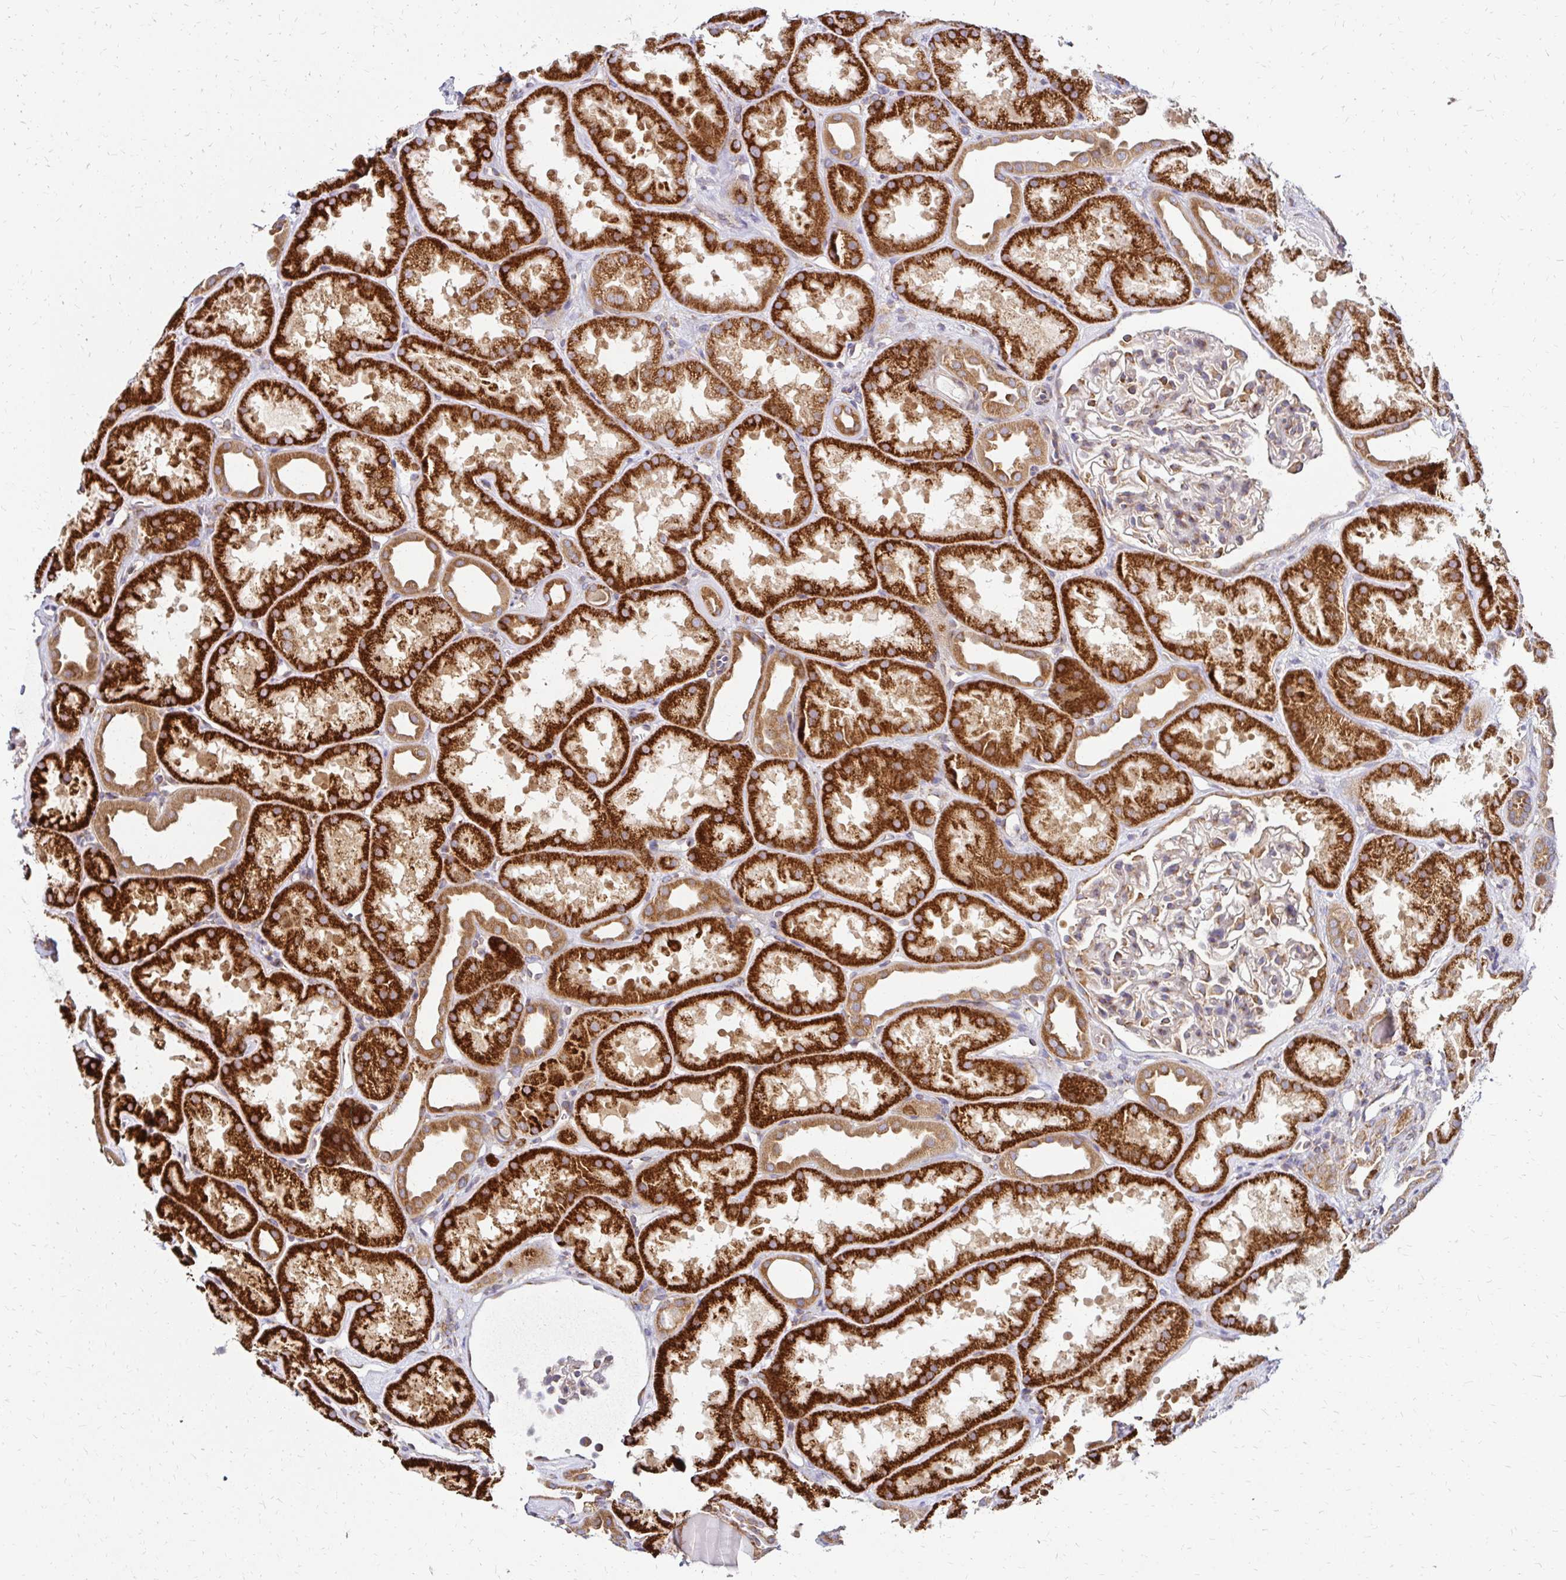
{"staining": {"intensity": "weak", "quantity": ">75%", "location": "cytoplasmic/membranous"}, "tissue": "kidney", "cell_type": "Cells in glomeruli", "image_type": "normal", "snomed": [{"axis": "morphology", "description": "Normal tissue, NOS"}, {"axis": "topography", "description": "Kidney"}], "caption": "A low amount of weak cytoplasmic/membranous expression is appreciated in about >75% of cells in glomeruli in benign kidney. Ihc stains the protein in brown and the nuclei are stained blue.", "gene": "IDUA", "patient": {"sex": "male", "age": 61}}